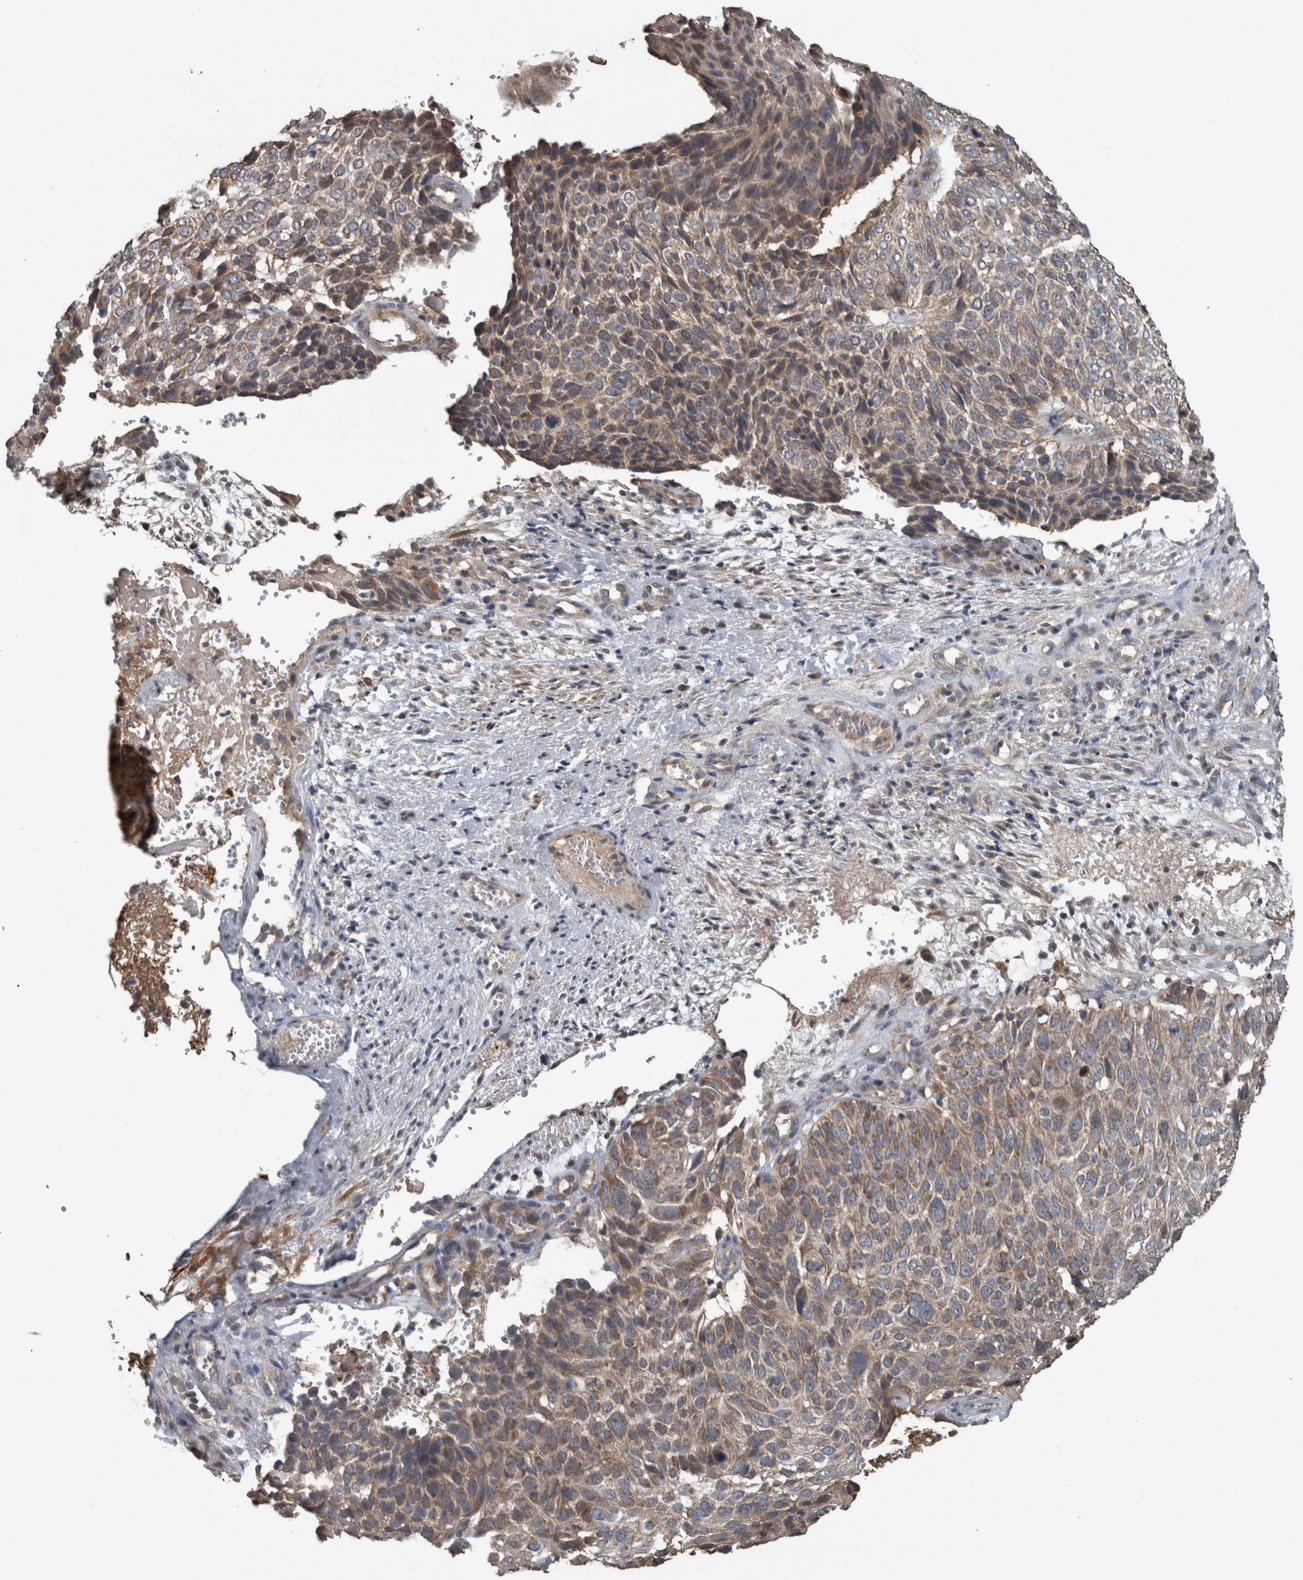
{"staining": {"intensity": "moderate", "quantity": ">75%", "location": "cytoplasmic/membranous"}, "tissue": "cervical cancer", "cell_type": "Tumor cells", "image_type": "cancer", "snomed": [{"axis": "morphology", "description": "Squamous cell carcinoma, NOS"}, {"axis": "topography", "description": "Cervix"}], "caption": "Squamous cell carcinoma (cervical) was stained to show a protein in brown. There is medium levels of moderate cytoplasmic/membranous expression in approximately >75% of tumor cells.", "gene": "ARMC1", "patient": {"sex": "female", "age": 74}}